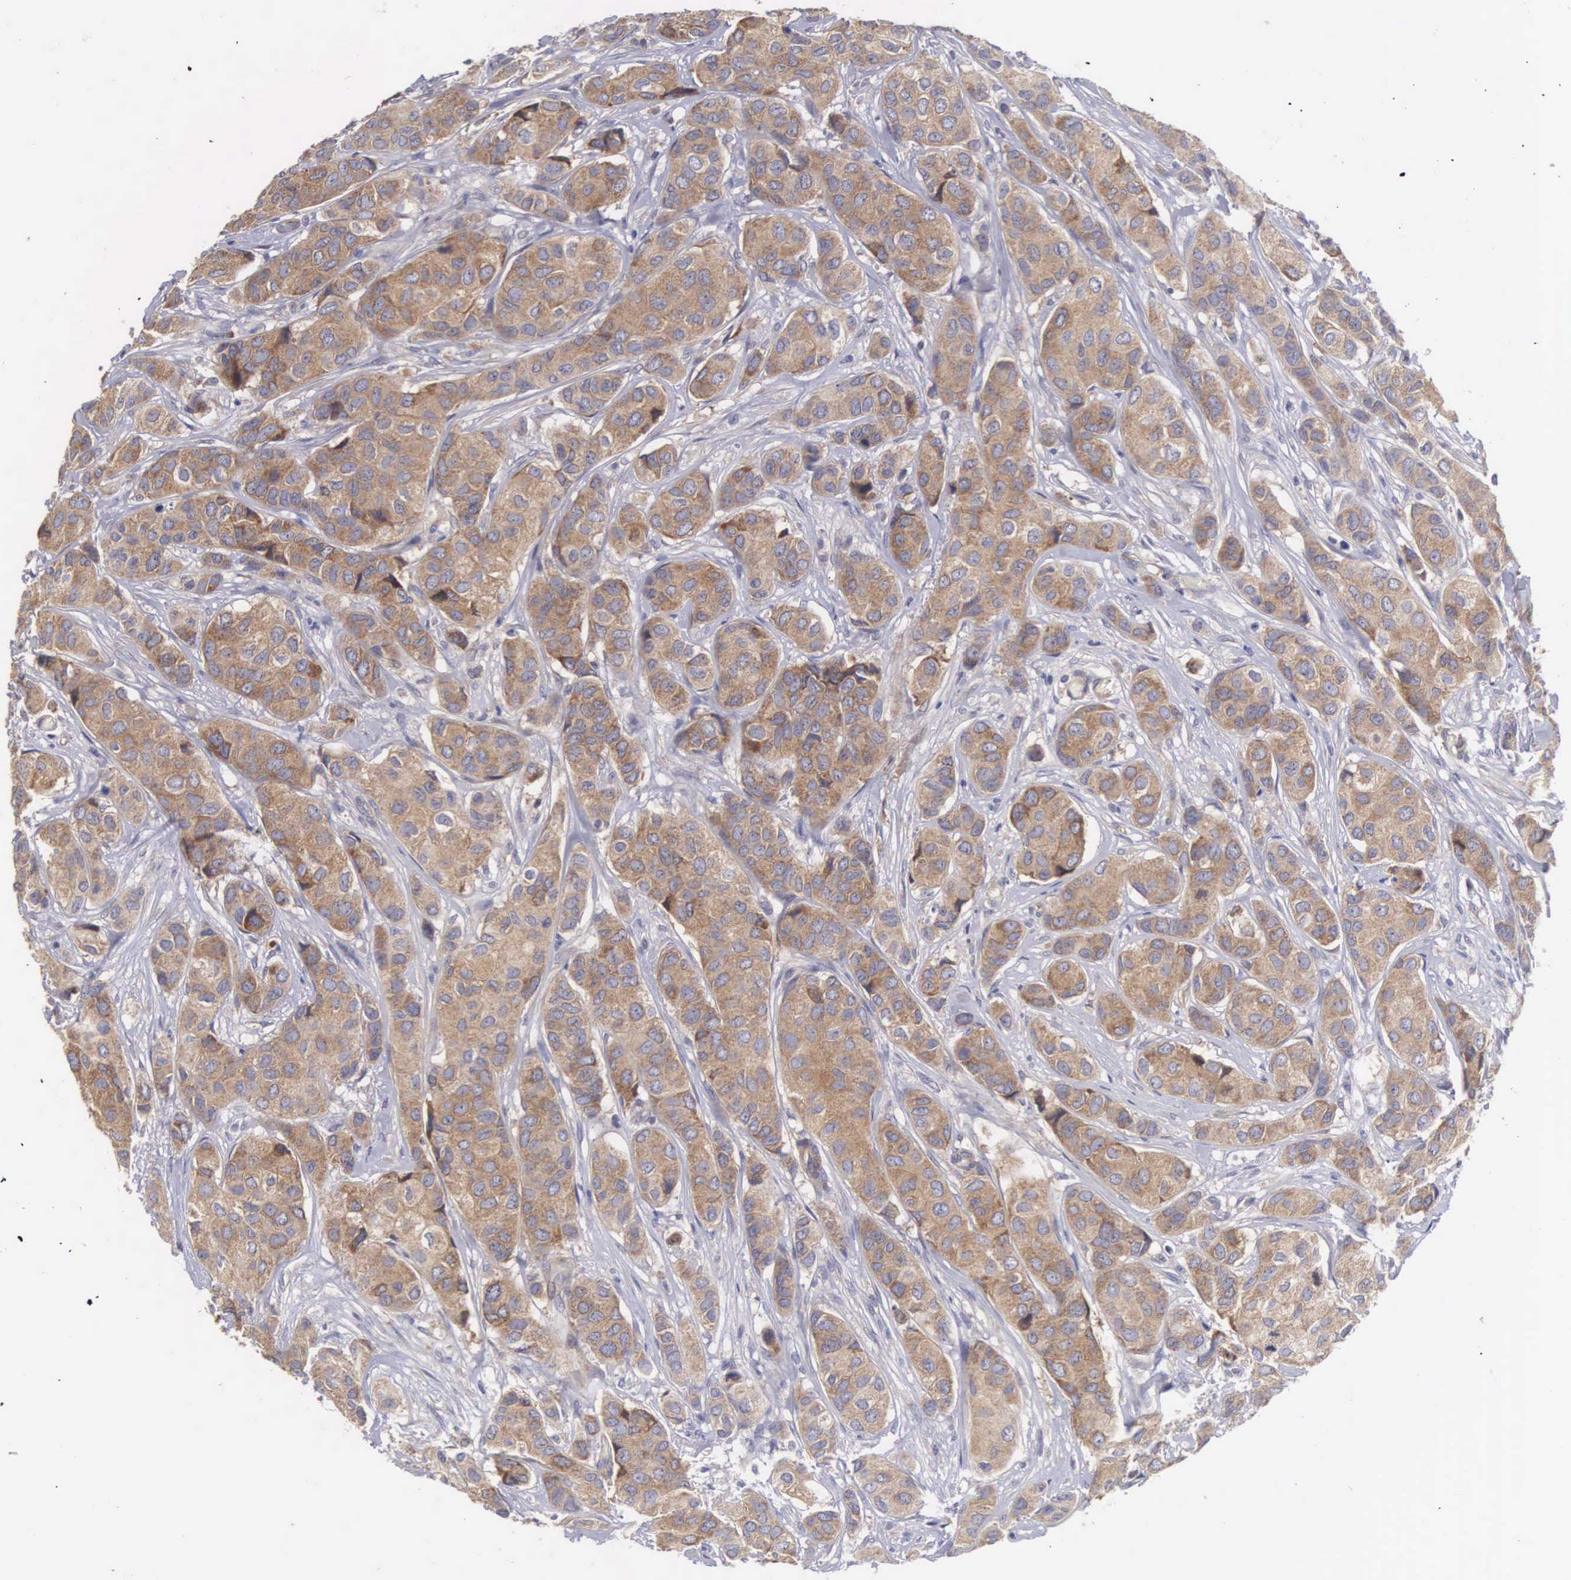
{"staining": {"intensity": "strong", "quantity": ">75%", "location": "cytoplasmic/membranous"}, "tissue": "breast cancer", "cell_type": "Tumor cells", "image_type": "cancer", "snomed": [{"axis": "morphology", "description": "Duct carcinoma"}, {"axis": "topography", "description": "Breast"}], "caption": "Immunohistochemical staining of invasive ductal carcinoma (breast) demonstrates high levels of strong cytoplasmic/membranous expression in about >75% of tumor cells.", "gene": "TXLNG", "patient": {"sex": "female", "age": 68}}